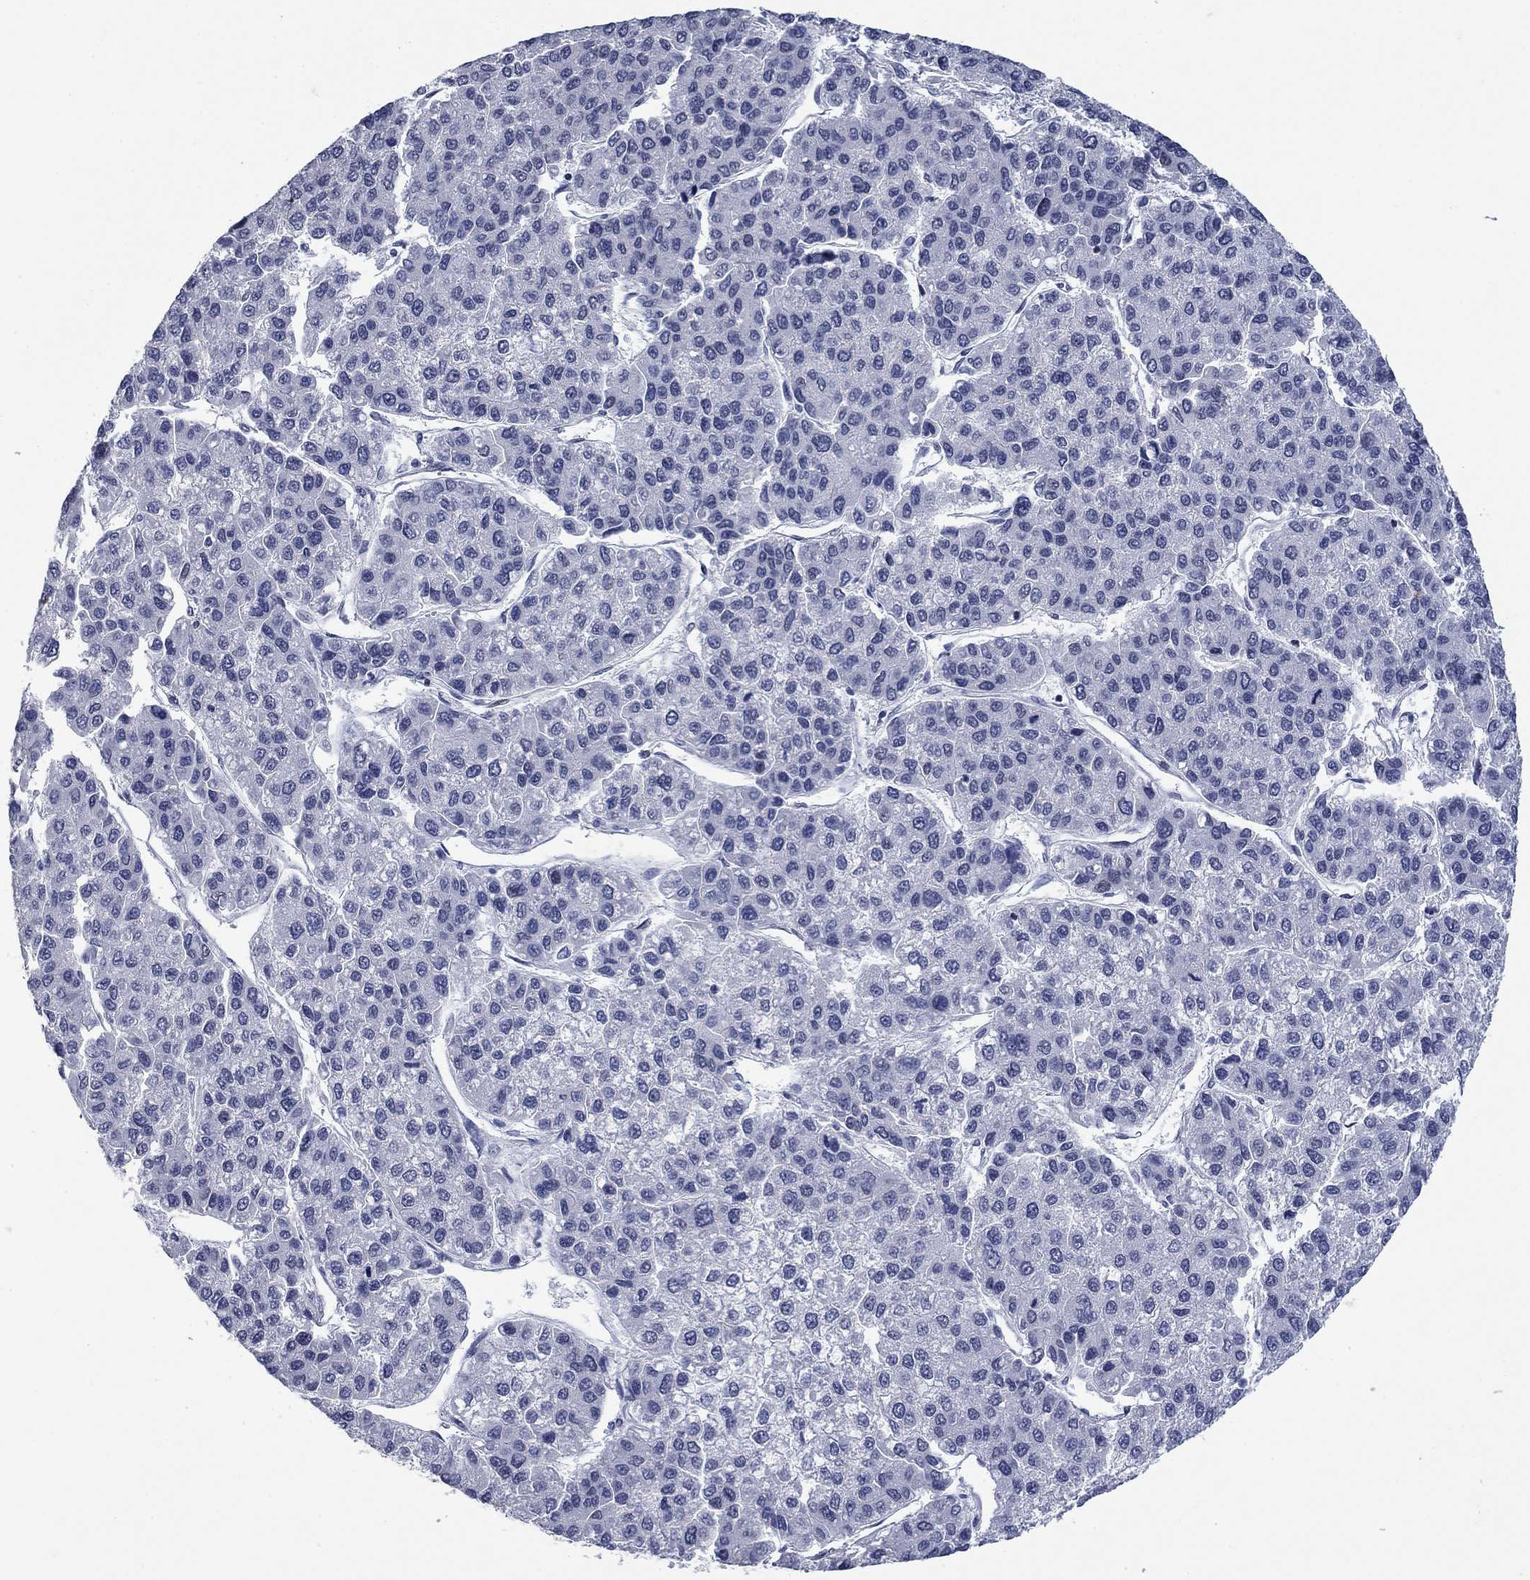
{"staining": {"intensity": "negative", "quantity": "none", "location": "none"}, "tissue": "liver cancer", "cell_type": "Tumor cells", "image_type": "cancer", "snomed": [{"axis": "morphology", "description": "Carcinoma, Hepatocellular, NOS"}, {"axis": "topography", "description": "Liver"}], "caption": "Immunohistochemical staining of liver cancer displays no significant positivity in tumor cells.", "gene": "NPAS3", "patient": {"sex": "female", "age": 66}}